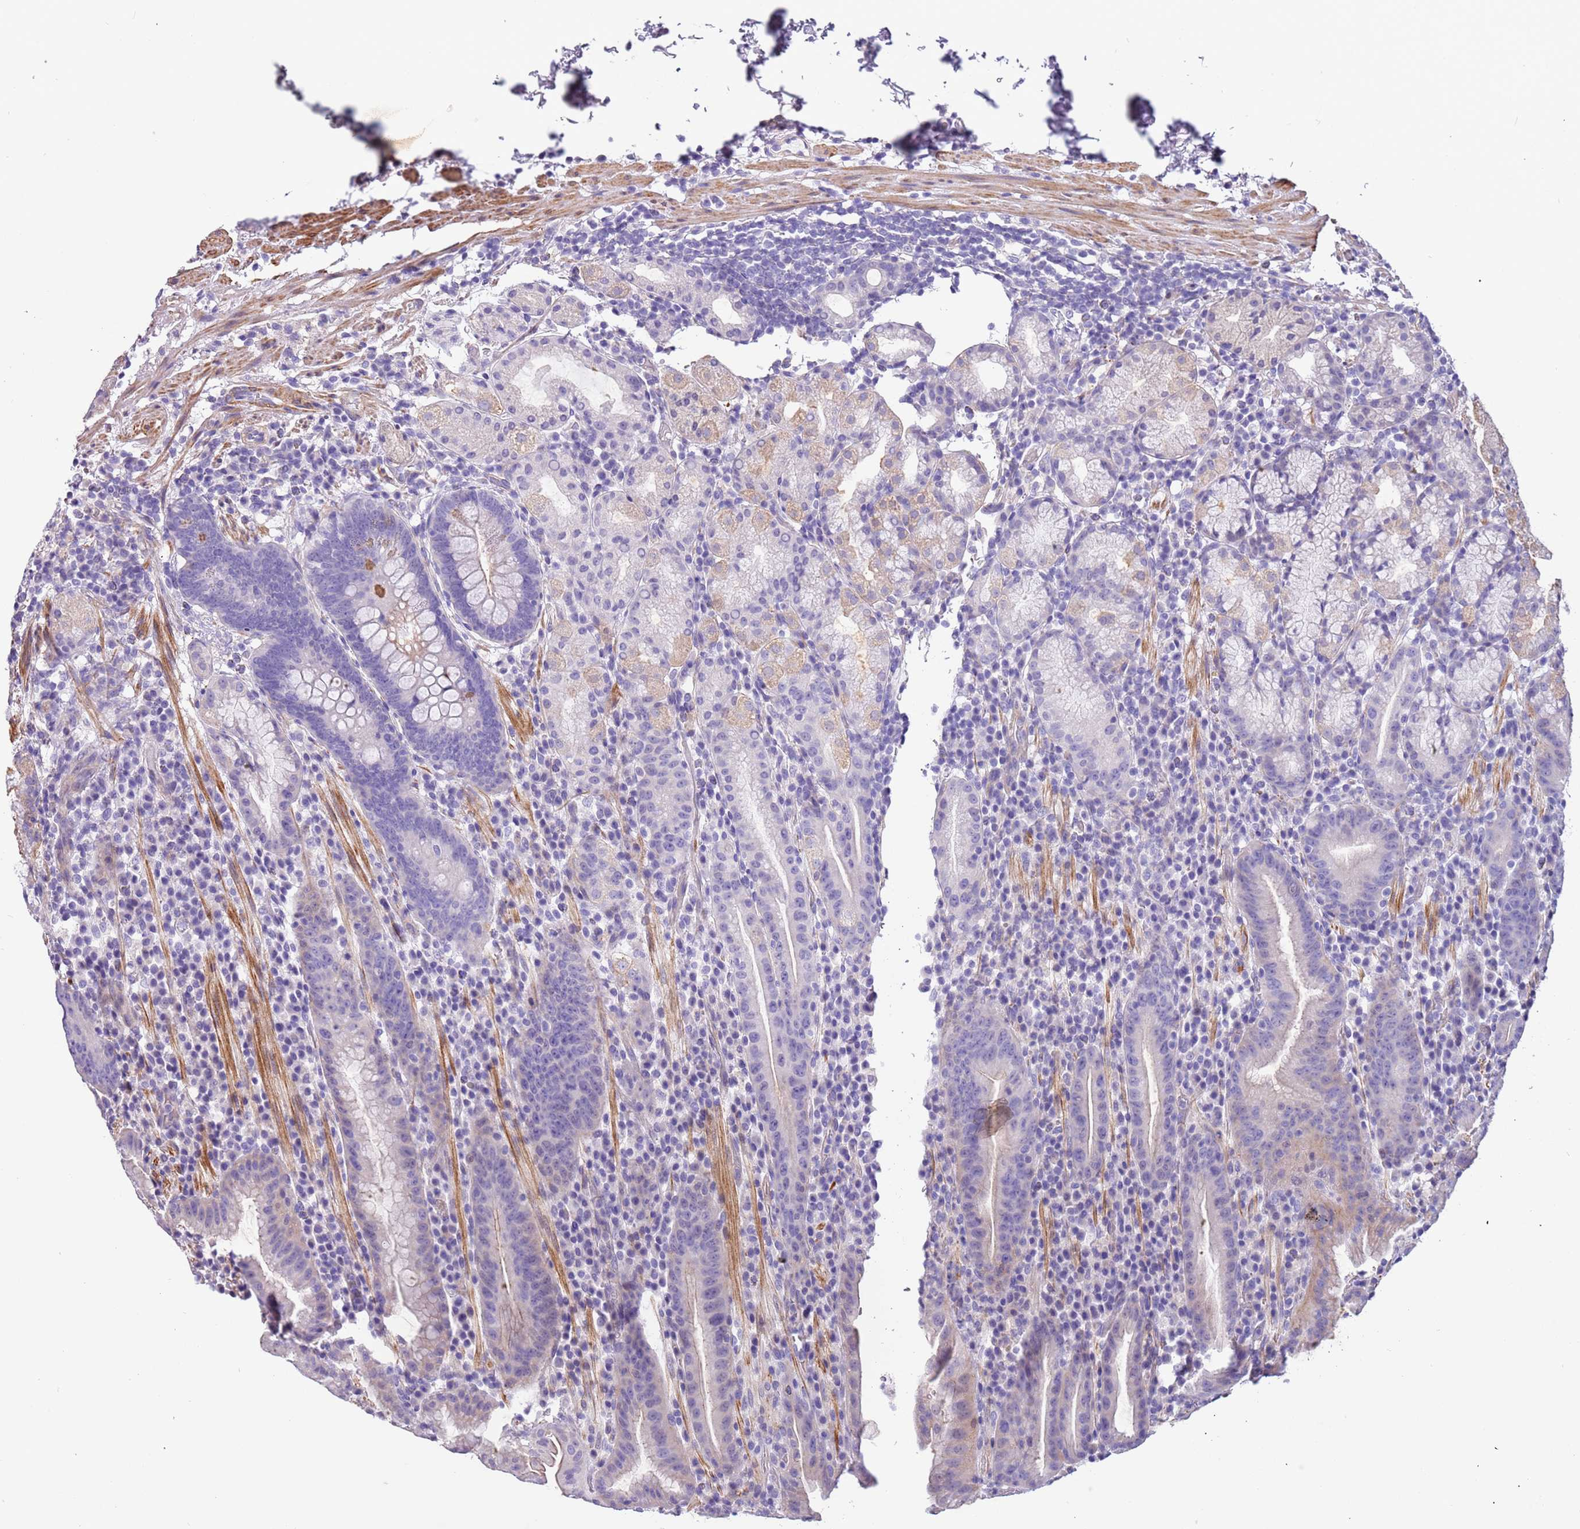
{"staining": {"intensity": "negative", "quantity": "none", "location": "none"}, "tissue": "stomach", "cell_type": "Glandular cells", "image_type": "normal", "snomed": [{"axis": "morphology", "description": "Normal tissue, NOS"}, {"axis": "morphology", "description": "Inflammation, NOS"}, {"axis": "topography", "description": "Stomach"}], "caption": "Stomach stained for a protein using IHC demonstrates no staining glandular cells.", "gene": "PCGF2", "patient": {"sex": "male", "age": 79}}